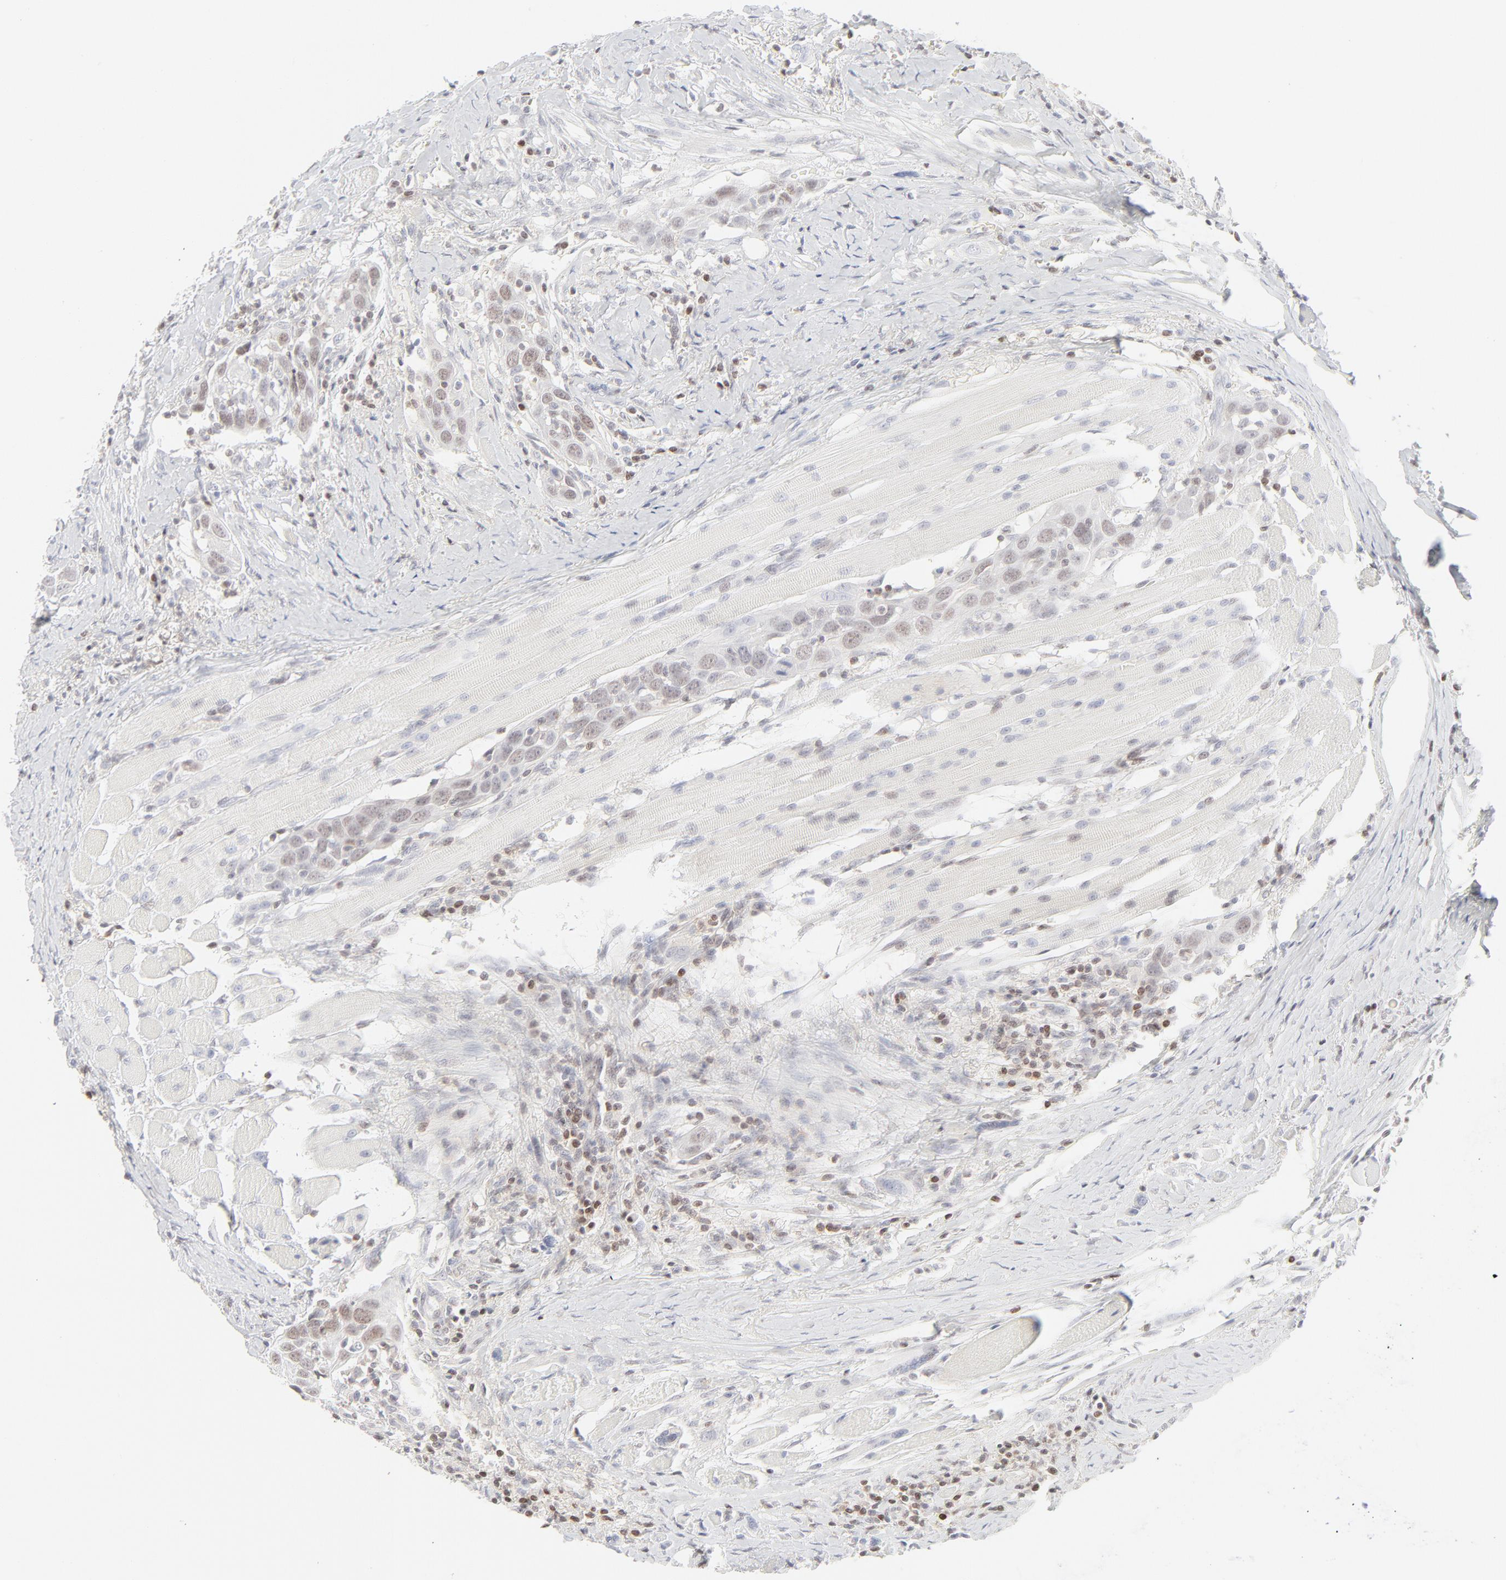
{"staining": {"intensity": "moderate", "quantity": "25%-75%", "location": "nuclear"}, "tissue": "head and neck cancer", "cell_type": "Tumor cells", "image_type": "cancer", "snomed": [{"axis": "morphology", "description": "Squamous cell carcinoma, NOS"}, {"axis": "topography", "description": "Oral tissue"}, {"axis": "topography", "description": "Head-Neck"}], "caption": "DAB immunohistochemical staining of human head and neck squamous cell carcinoma demonstrates moderate nuclear protein positivity in approximately 25%-75% of tumor cells.", "gene": "PRKCB", "patient": {"sex": "female", "age": 50}}